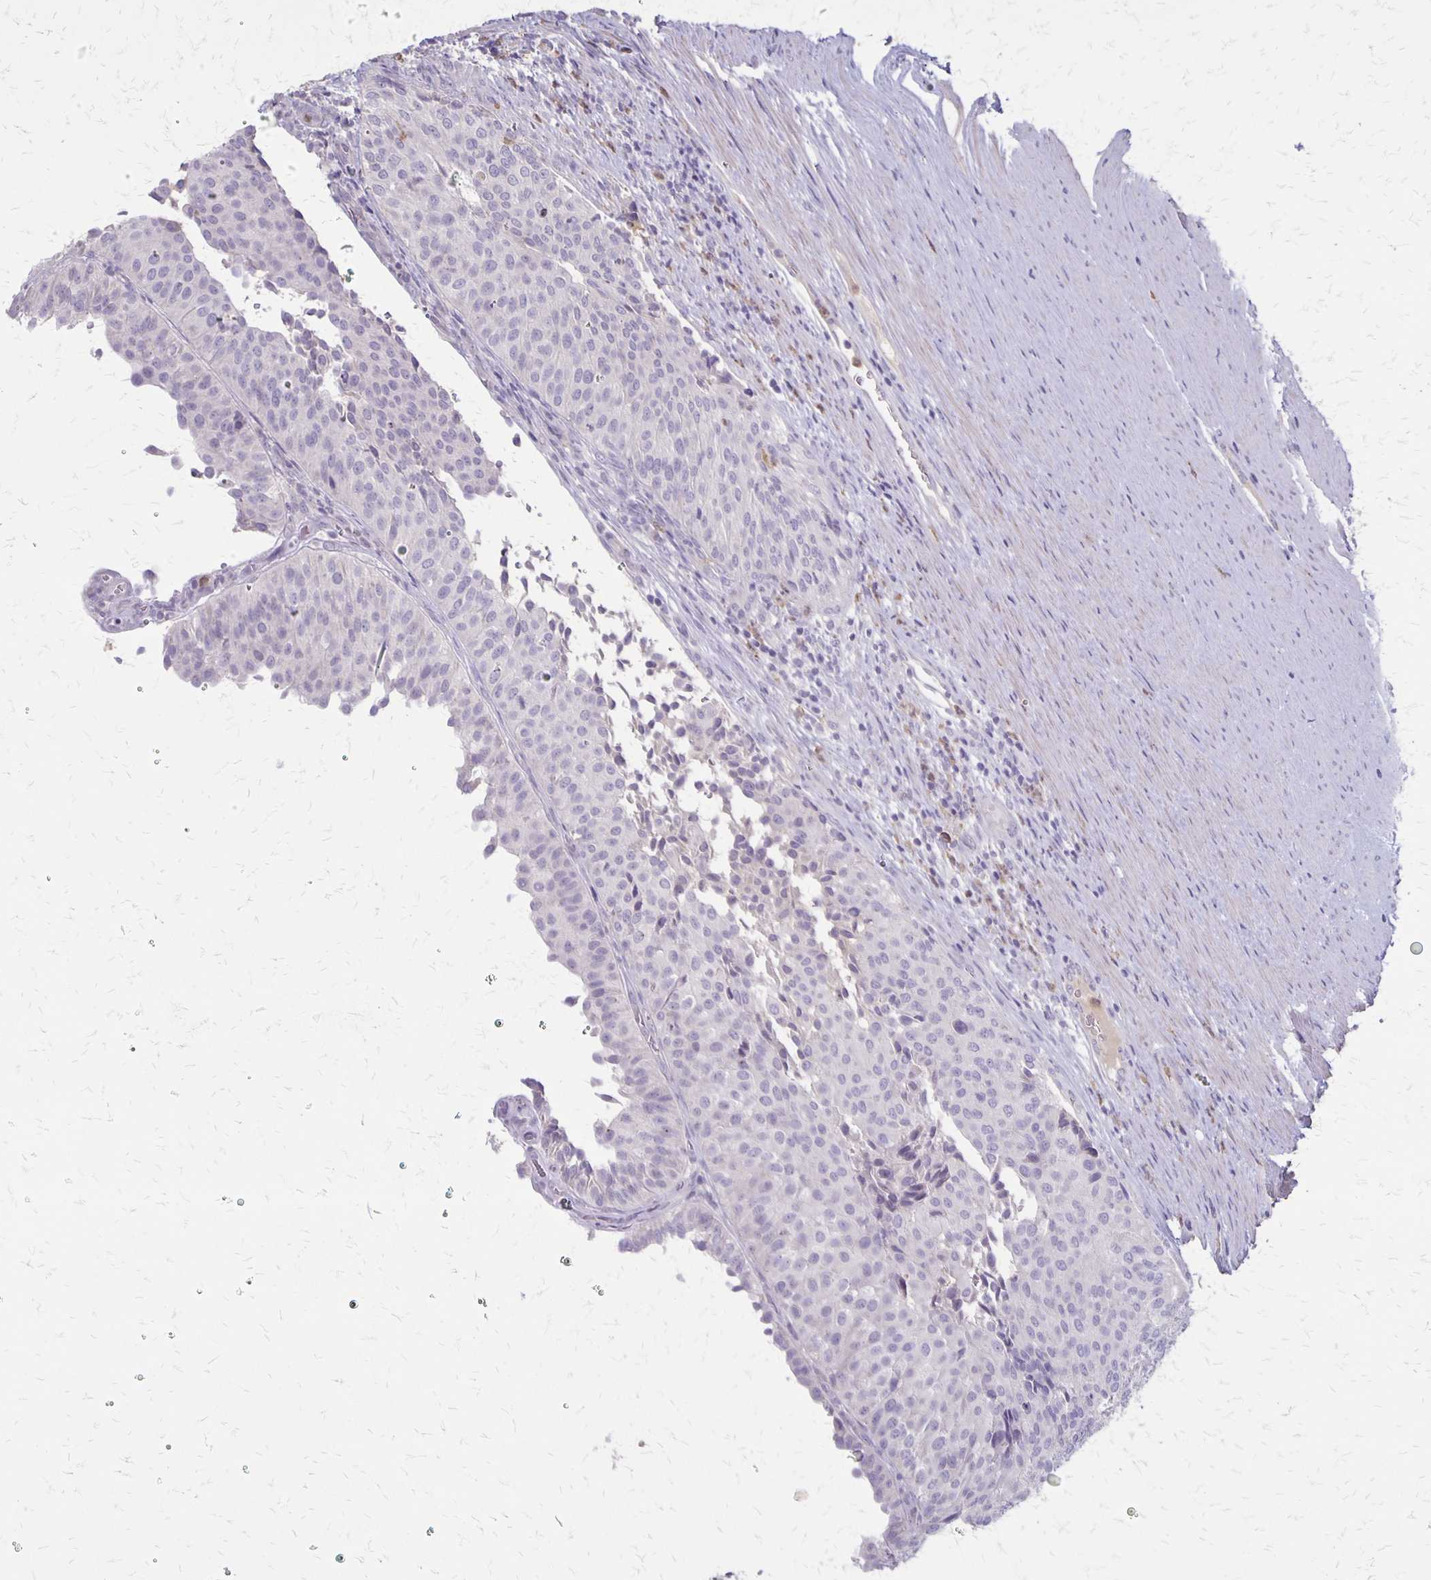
{"staining": {"intensity": "negative", "quantity": "none", "location": "none"}, "tissue": "urinary bladder", "cell_type": "Urothelial cells", "image_type": "normal", "snomed": [{"axis": "morphology", "description": "Normal tissue, NOS"}, {"axis": "topography", "description": "Urinary bladder"}, {"axis": "topography", "description": "Prostate"}], "caption": "Histopathology image shows no significant protein staining in urothelial cells of normal urinary bladder. (DAB immunohistochemistry (IHC), high magnification).", "gene": "SEPTIN5", "patient": {"sex": "male", "age": 77}}